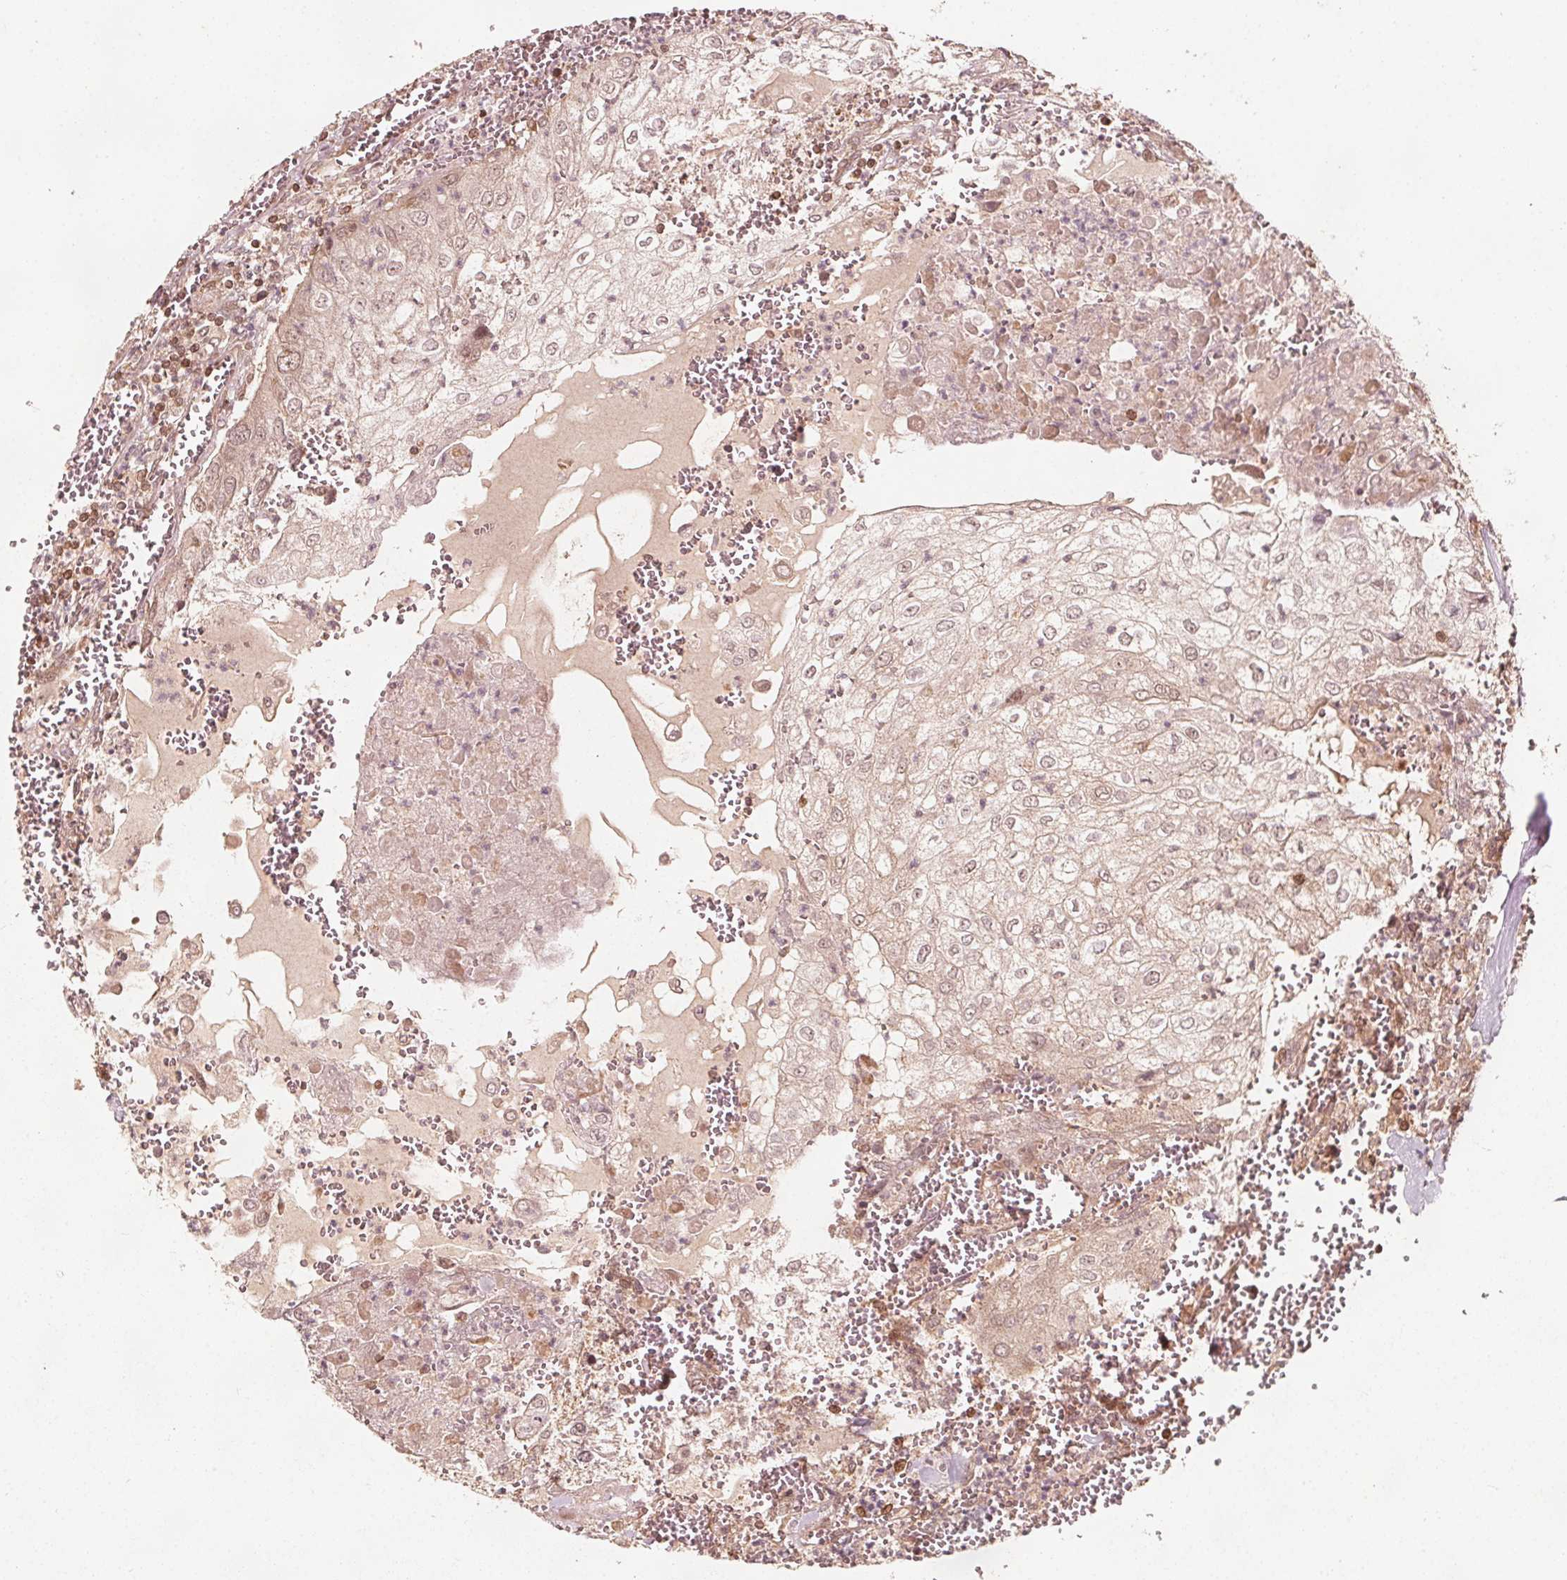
{"staining": {"intensity": "weak", "quantity": "25%-75%", "location": "cytoplasmic/membranous,nuclear"}, "tissue": "urothelial cancer", "cell_type": "Tumor cells", "image_type": "cancer", "snomed": [{"axis": "morphology", "description": "Urothelial carcinoma, High grade"}, {"axis": "topography", "description": "Urinary bladder"}], "caption": "Urothelial cancer was stained to show a protein in brown. There is low levels of weak cytoplasmic/membranous and nuclear positivity in approximately 25%-75% of tumor cells. The staining was performed using DAB to visualize the protein expression in brown, while the nuclei were stained in blue with hematoxylin (Magnification: 20x).", "gene": "AIP", "patient": {"sex": "male", "age": 62}}